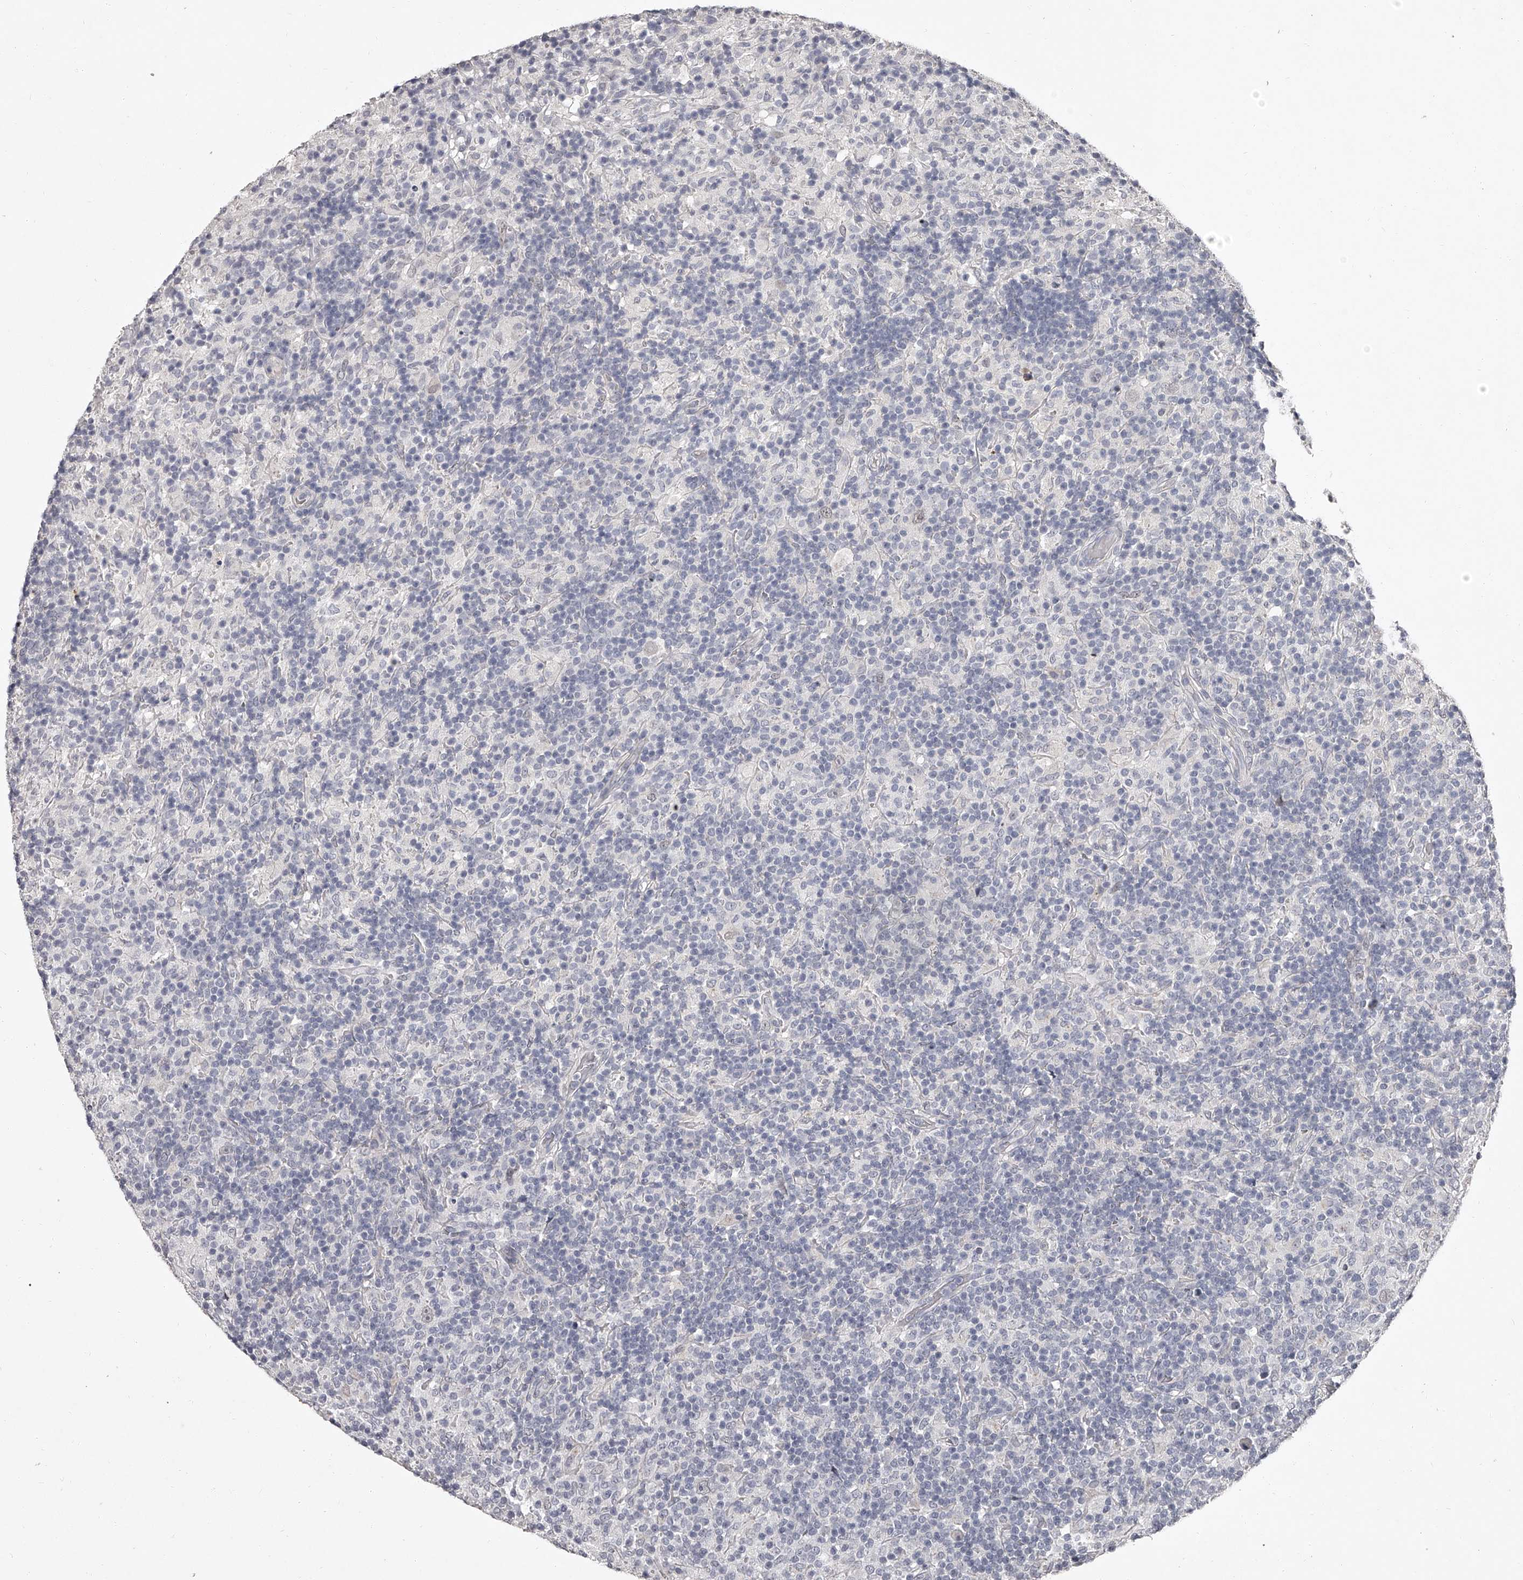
{"staining": {"intensity": "negative", "quantity": "none", "location": "none"}, "tissue": "lymphoma", "cell_type": "Tumor cells", "image_type": "cancer", "snomed": [{"axis": "morphology", "description": "Hodgkin's disease, NOS"}, {"axis": "topography", "description": "Lymph node"}], "caption": "Tumor cells show no significant staining in lymphoma.", "gene": "NT5DC1", "patient": {"sex": "male", "age": 70}}